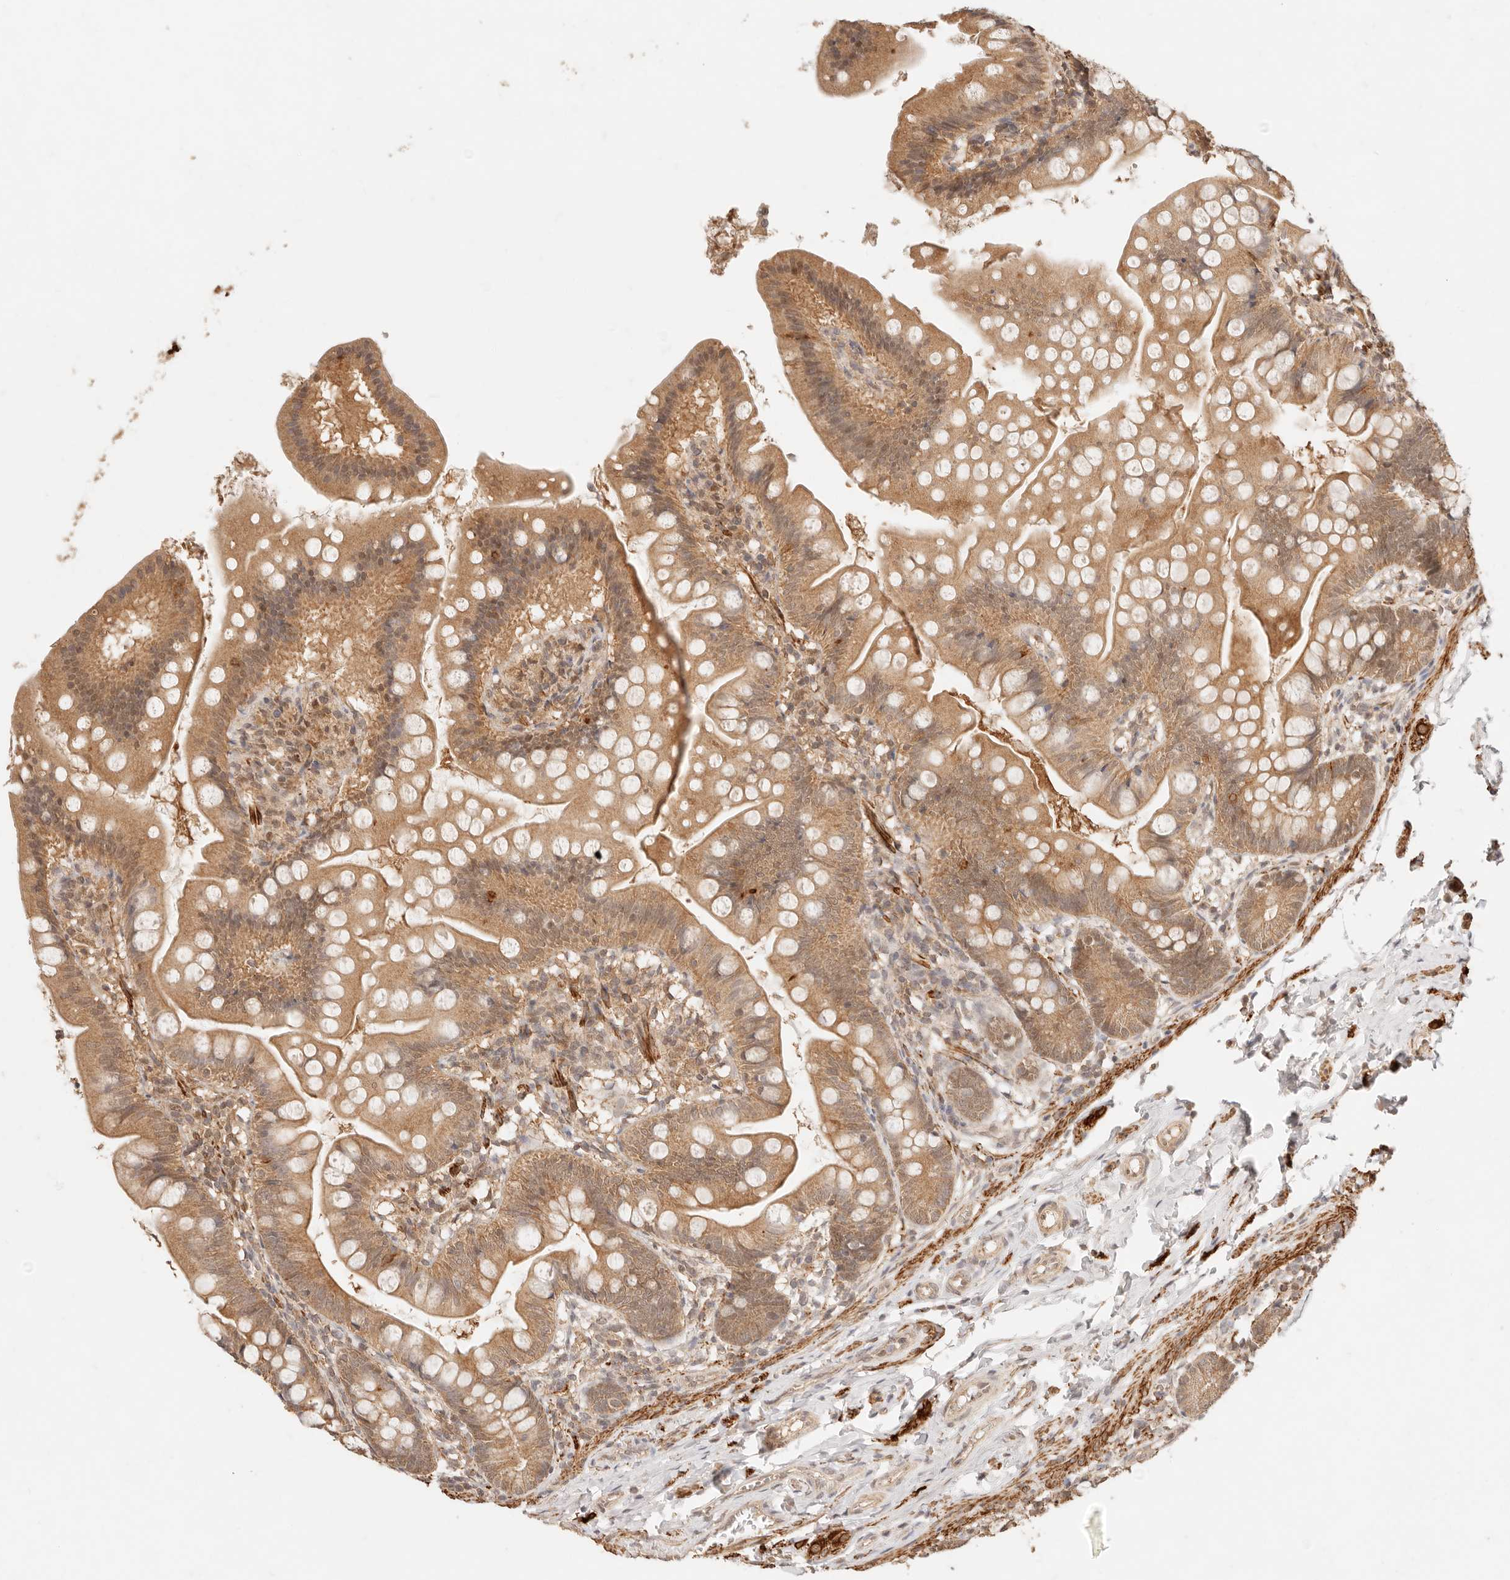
{"staining": {"intensity": "moderate", "quantity": ">75%", "location": "cytoplasmic/membranous"}, "tissue": "small intestine", "cell_type": "Glandular cells", "image_type": "normal", "snomed": [{"axis": "morphology", "description": "Normal tissue, NOS"}, {"axis": "topography", "description": "Small intestine"}], "caption": "A brown stain labels moderate cytoplasmic/membranous positivity of a protein in glandular cells of benign small intestine. (Brightfield microscopy of DAB IHC at high magnification).", "gene": "TRIM11", "patient": {"sex": "male", "age": 7}}